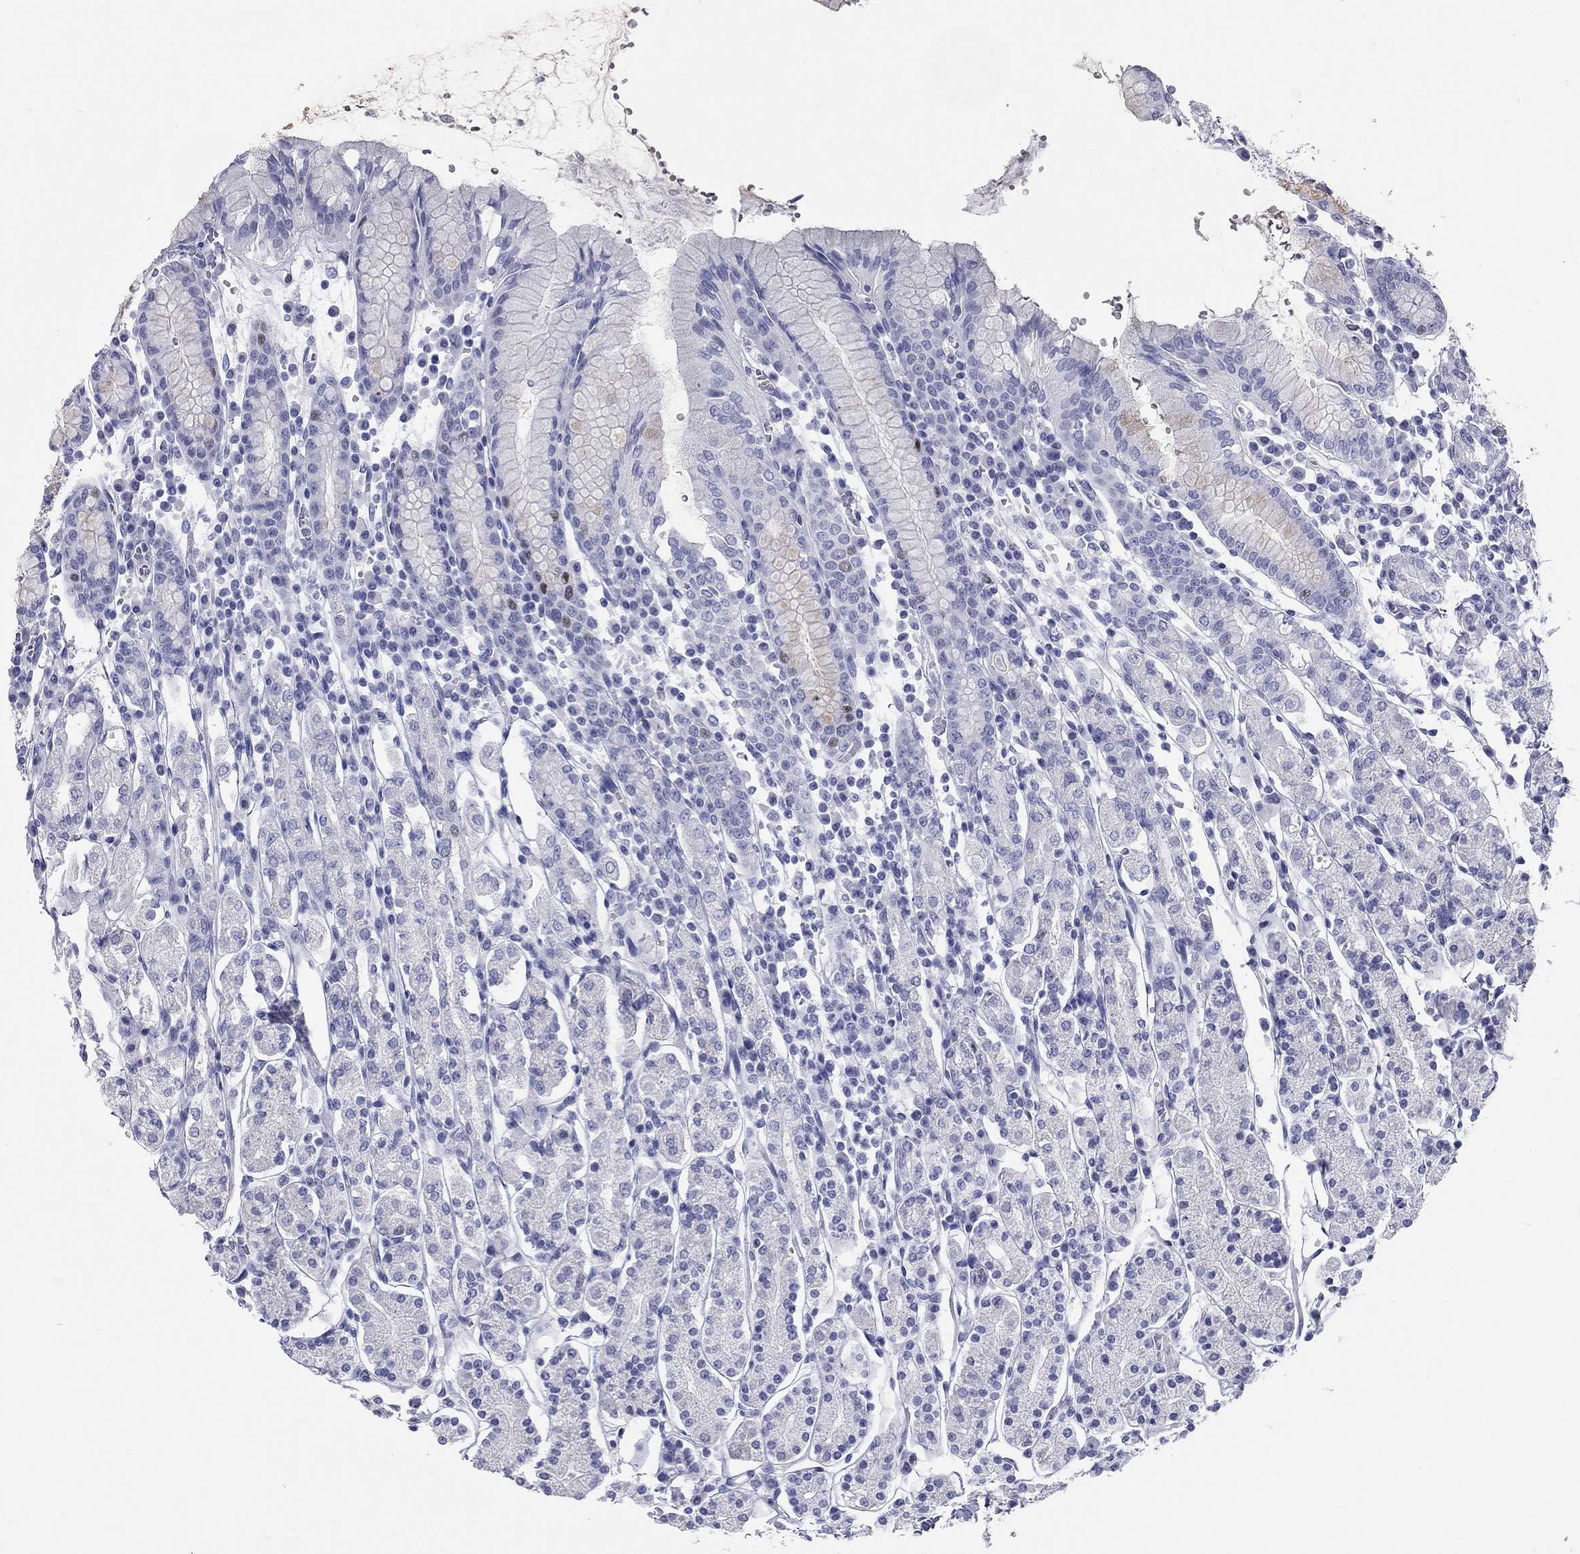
{"staining": {"intensity": "negative", "quantity": "none", "location": "none"}, "tissue": "stomach", "cell_type": "Glandular cells", "image_type": "normal", "snomed": [{"axis": "morphology", "description": "Normal tissue, NOS"}, {"axis": "topography", "description": "Stomach, upper"}, {"axis": "topography", "description": "Stomach"}], "caption": "Immunohistochemistry micrograph of benign stomach stained for a protein (brown), which demonstrates no expression in glandular cells.", "gene": "ASF1B", "patient": {"sex": "male", "age": 62}}